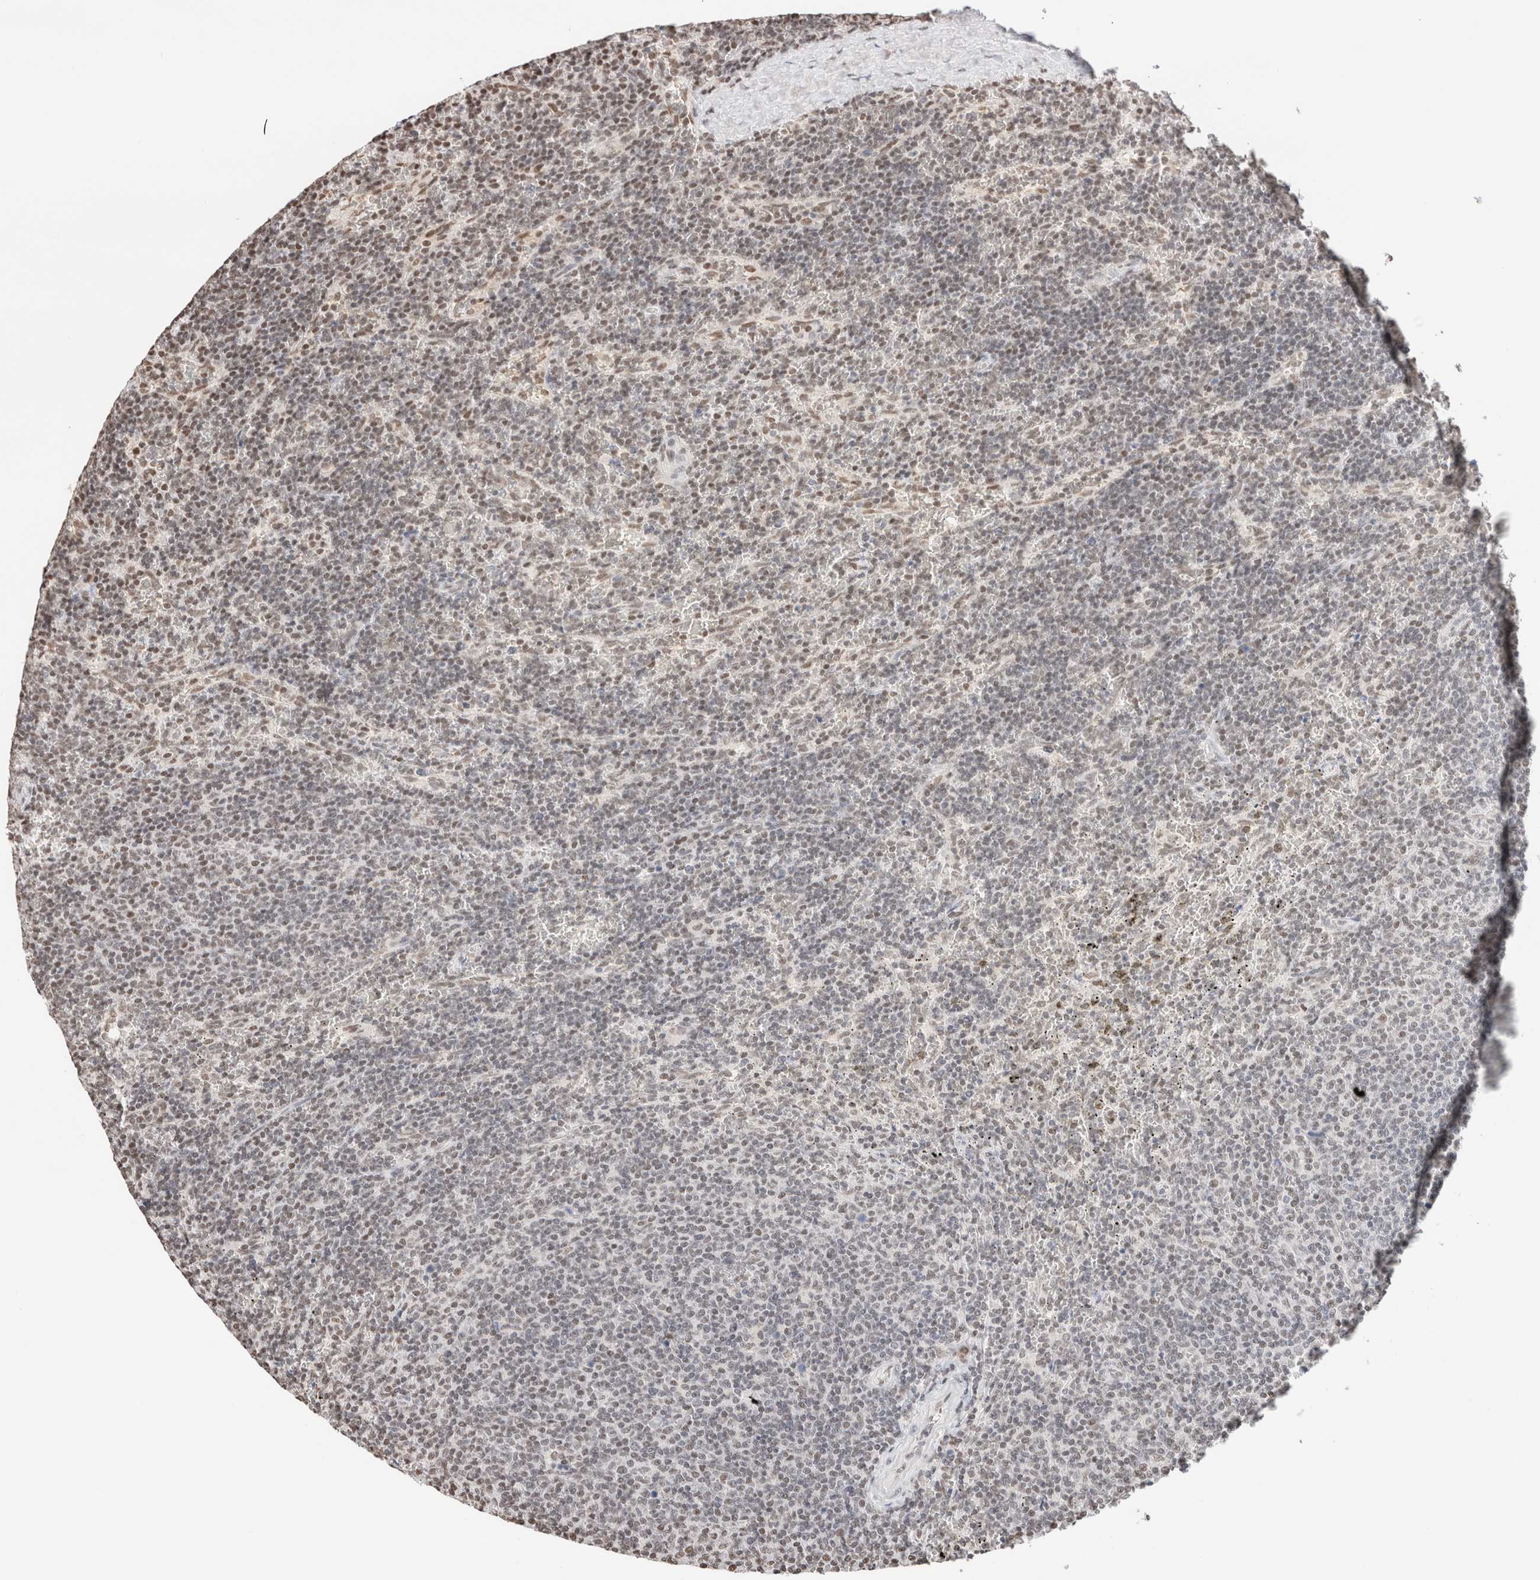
{"staining": {"intensity": "moderate", "quantity": "<25%", "location": "nuclear"}, "tissue": "lymphoma", "cell_type": "Tumor cells", "image_type": "cancer", "snomed": [{"axis": "morphology", "description": "Malignant lymphoma, non-Hodgkin's type, Low grade"}, {"axis": "topography", "description": "Spleen"}], "caption": "Immunohistochemical staining of malignant lymphoma, non-Hodgkin's type (low-grade) displays low levels of moderate nuclear expression in approximately <25% of tumor cells.", "gene": "SUPT3H", "patient": {"sex": "female", "age": 50}}